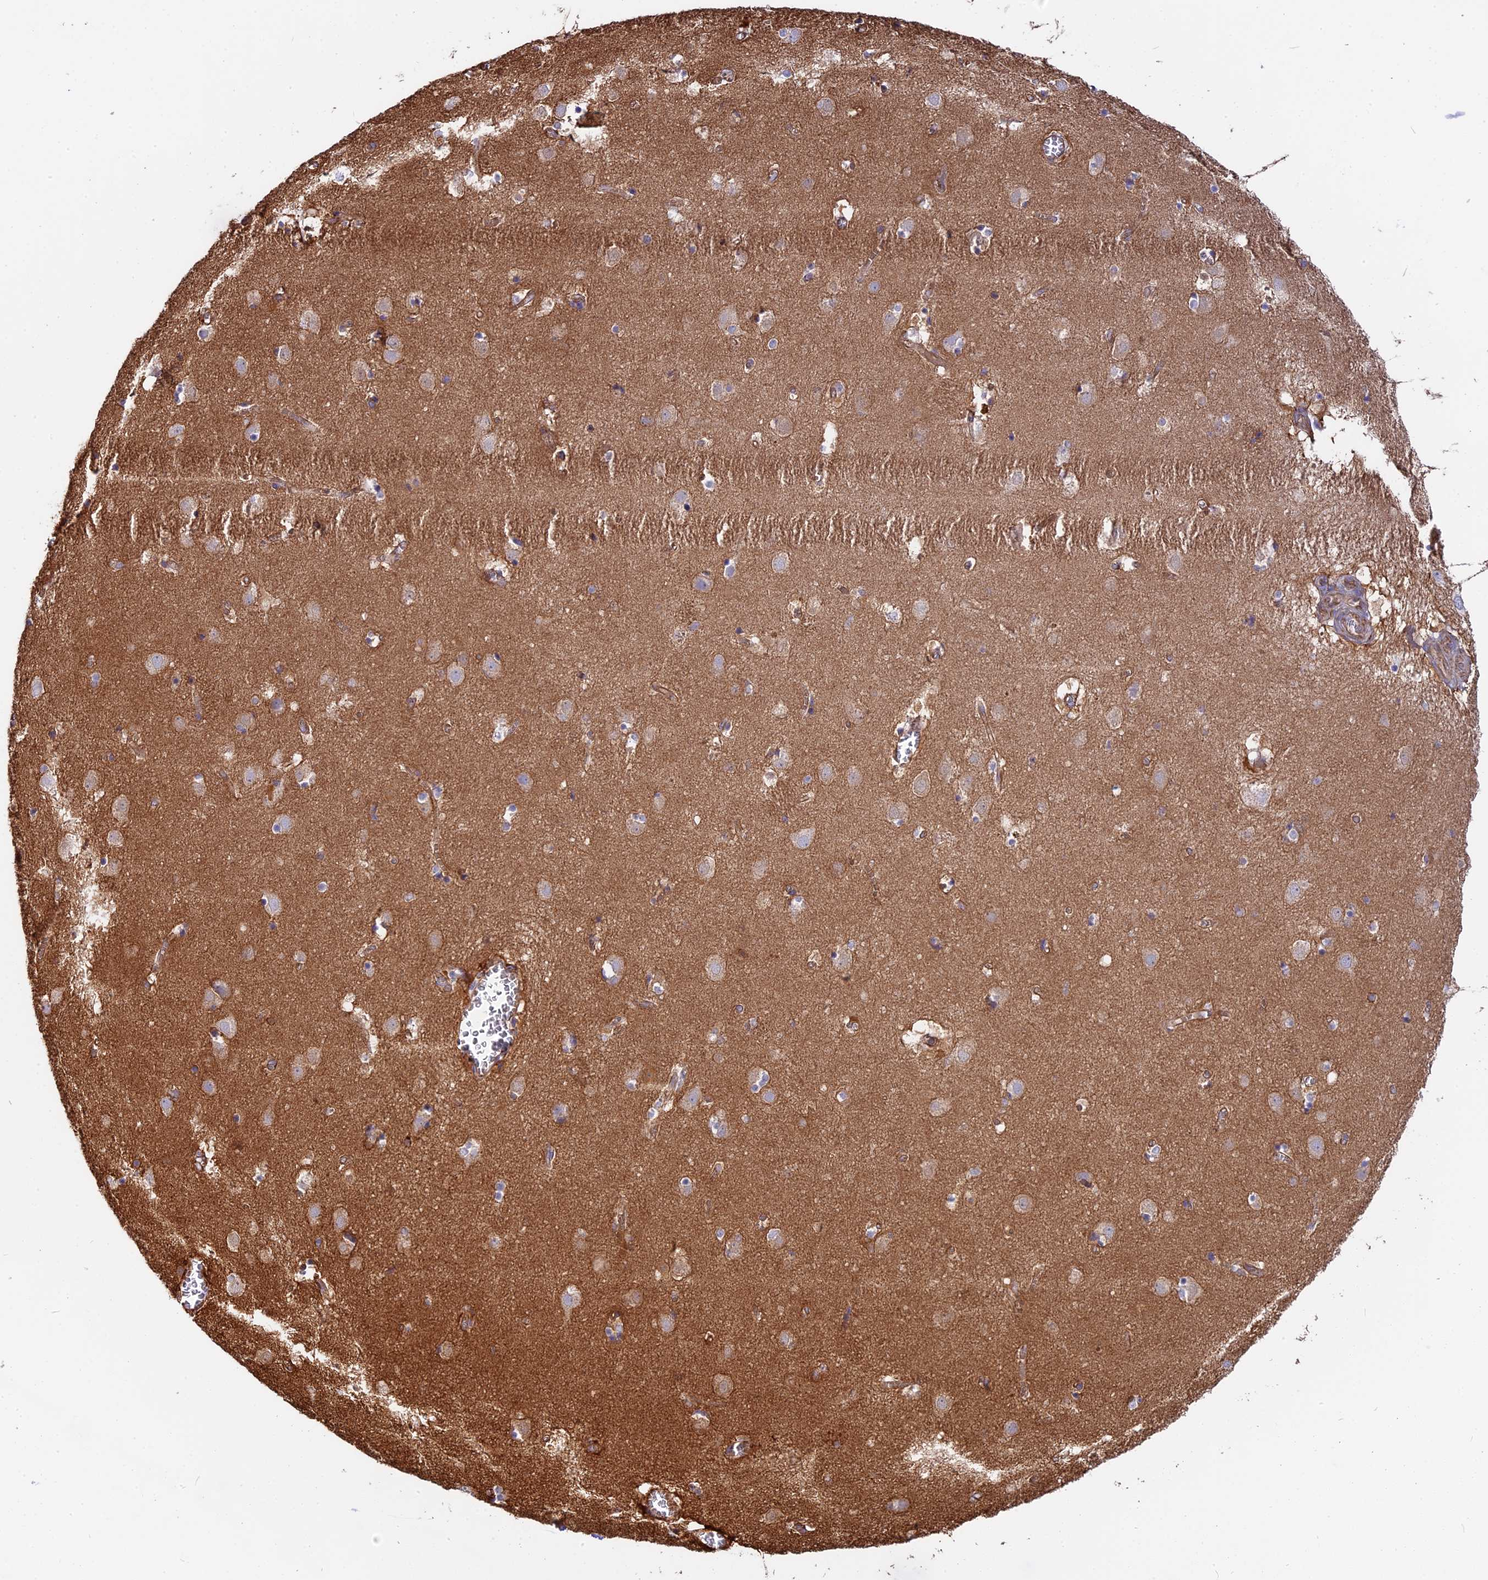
{"staining": {"intensity": "moderate", "quantity": "<25%", "location": "cytoplasmic/membranous"}, "tissue": "caudate", "cell_type": "Glial cells", "image_type": "normal", "snomed": [{"axis": "morphology", "description": "Normal tissue, NOS"}, {"axis": "topography", "description": "Lateral ventricle wall"}], "caption": "Approximately <25% of glial cells in unremarkable human caudate reveal moderate cytoplasmic/membranous protein positivity as visualized by brown immunohistochemical staining.", "gene": "CNBD2", "patient": {"sex": "male", "age": 70}}